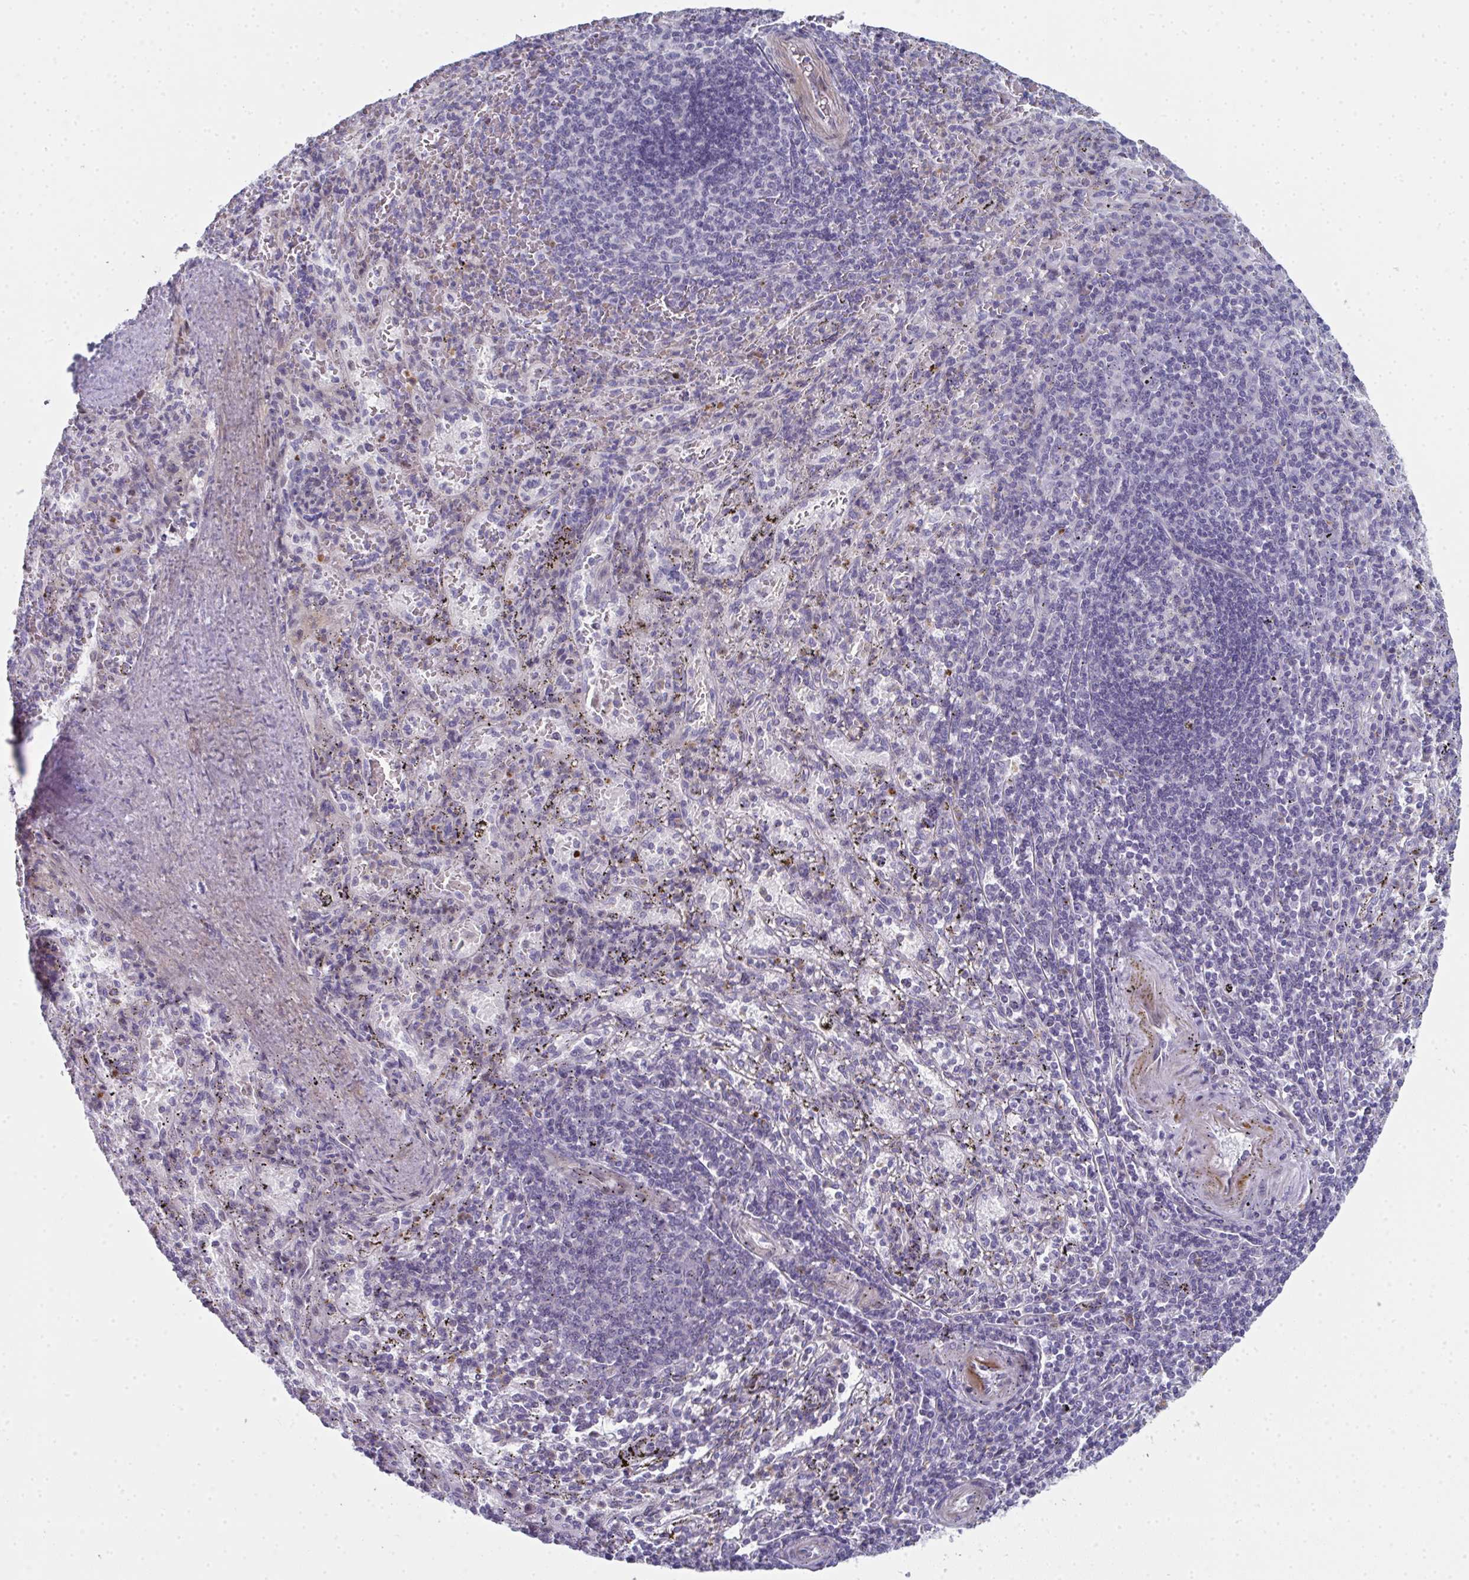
{"staining": {"intensity": "negative", "quantity": "none", "location": "none"}, "tissue": "spleen", "cell_type": "Cells in red pulp", "image_type": "normal", "snomed": [{"axis": "morphology", "description": "Normal tissue, NOS"}, {"axis": "topography", "description": "Spleen"}], "caption": "DAB (3,3'-diaminobenzidine) immunohistochemical staining of normal spleen displays no significant staining in cells in red pulp.", "gene": "A1CF", "patient": {"sex": "male", "age": 57}}